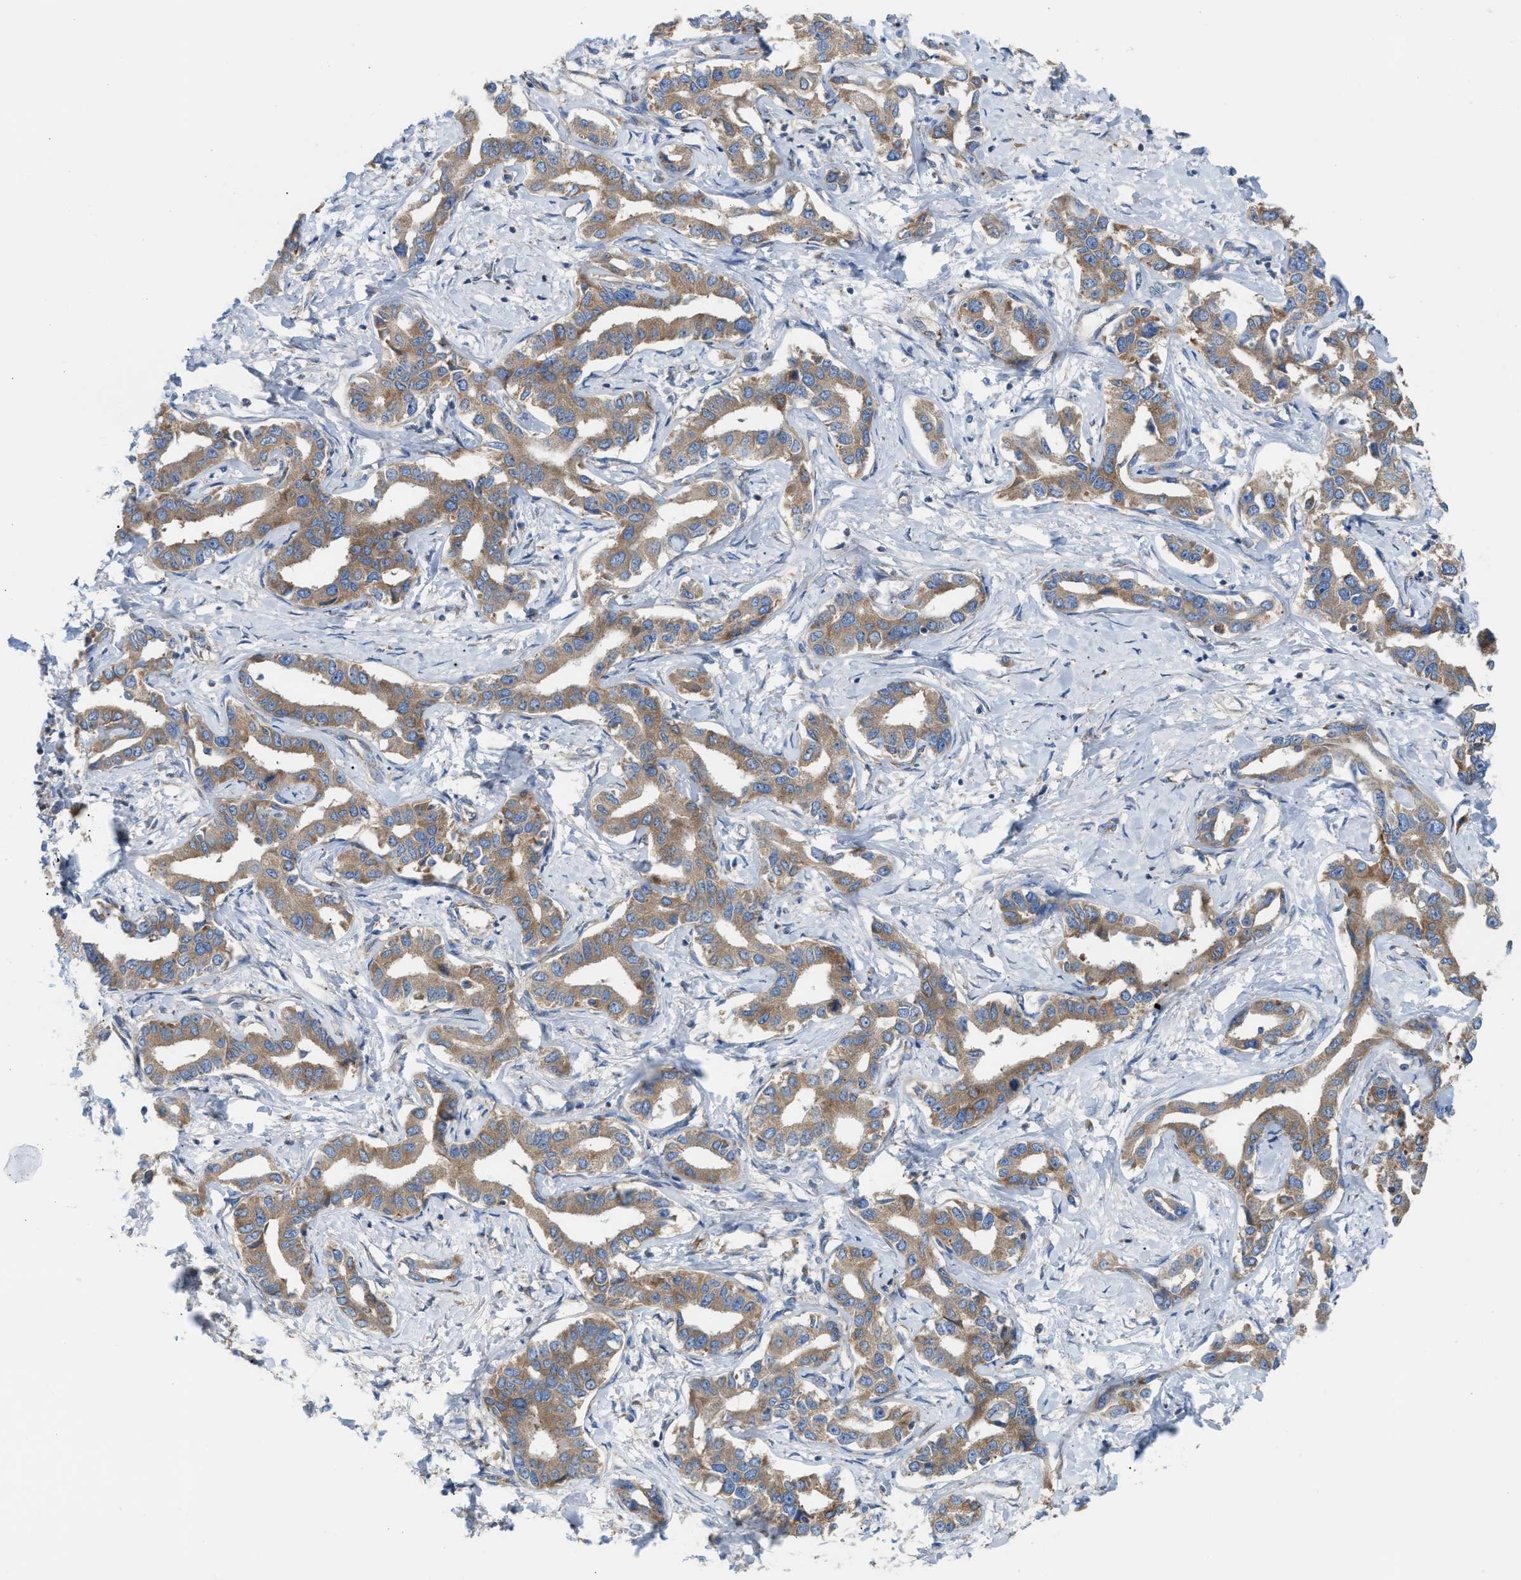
{"staining": {"intensity": "moderate", "quantity": ">75%", "location": "cytoplasmic/membranous"}, "tissue": "liver cancer", "cell_type": "Tumor cells", "image_type": "cancer", "snomed": [{"axis": "morphology", "description": "Cholangiocarcinoma"}, {"axis": "topography", "description": "Liver"}], "caption": "Human liver cancer stained with a brown dye demonstrates moderate cytoplasmic/membranous positive staining in approximately >75% of tumor cells.", "gene": "TBC1D15", "patient": {"sex": "male", "age": 59}}